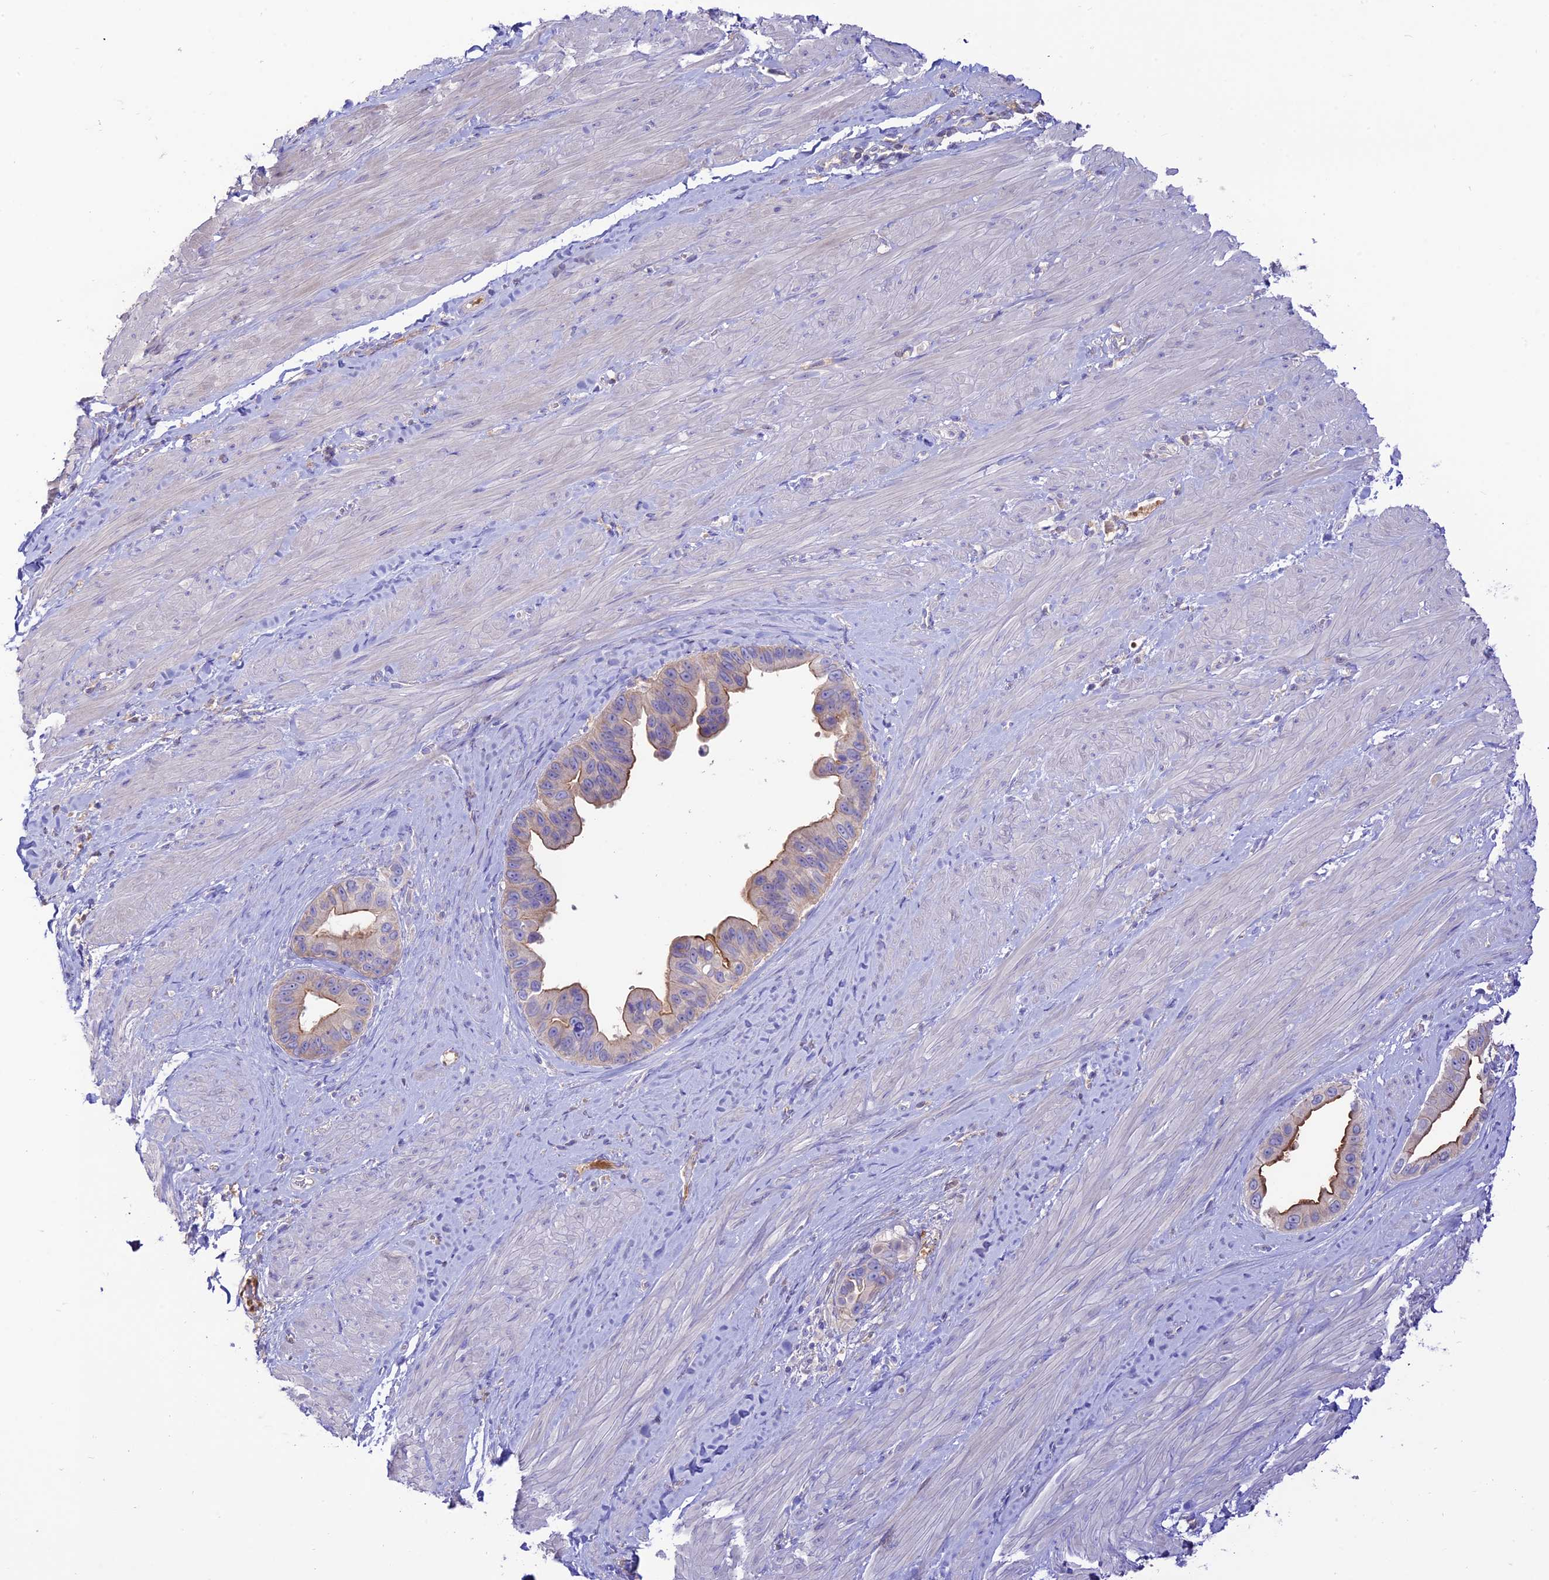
{"staining": {"intensity": "moderate", "quantity": "25%-75%", "location": "cytoplasmic/membranous"}, "tissue": "pancreatic cancer", "cell_type": "Tumor cells", "image_type": "cancer", "snomed": [{"axis": "morphology", "description": "Adenocarcinoma, NOS"}, {"axis": "topography", "description": "Pancreas"}], "caption": "An immunohistochemistry (IHC) micrograph of neoplastic tissue is shown. Protein staining in brown shows moderate cytoplasmic/membranous positivity in adenocarcinoma (pancreatic) within tumor cells.", "gene": "NLRP9", "patient": {"sex": "female", "age": 56}}